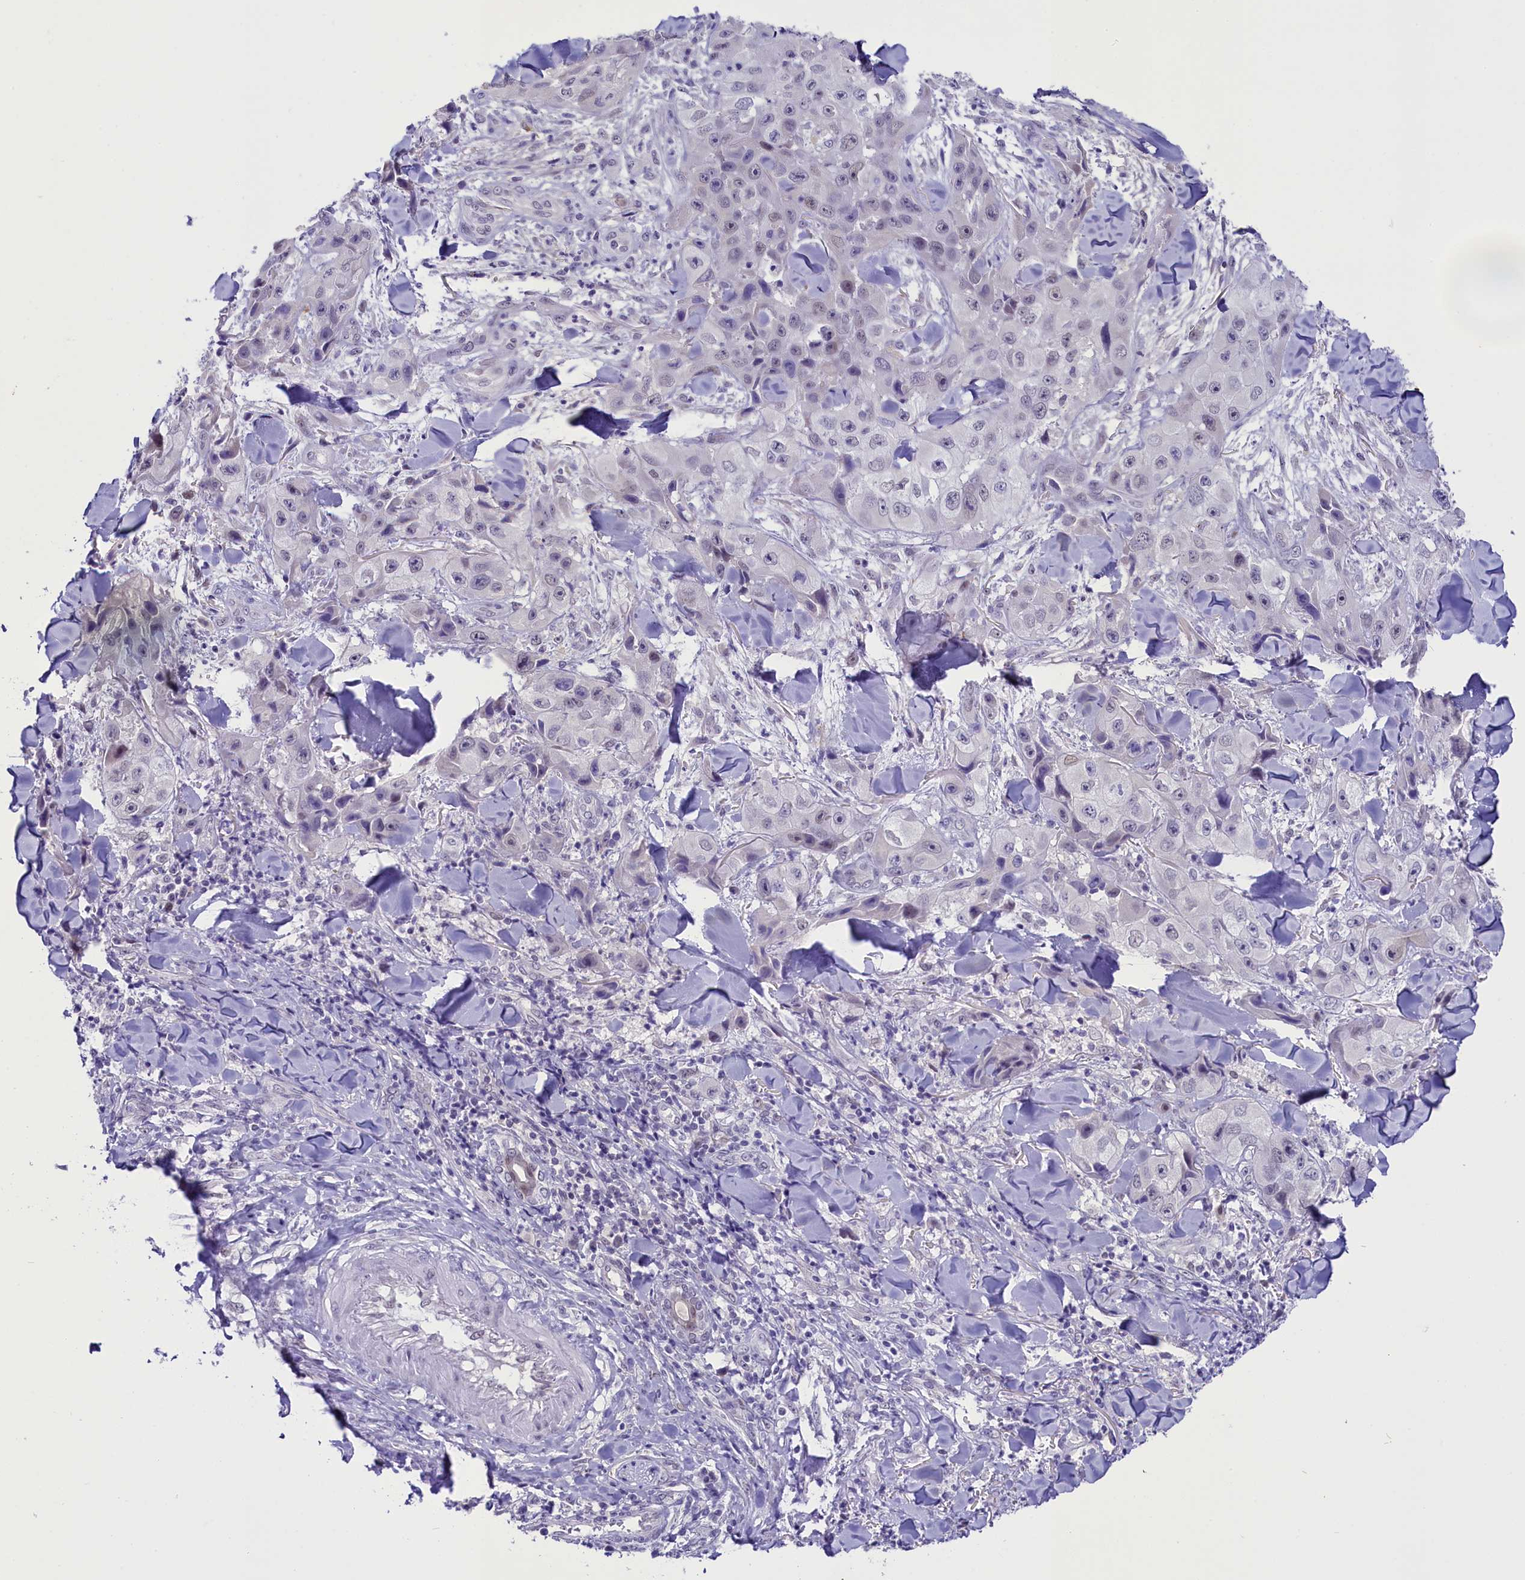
{"staining": {"intensity": "negative", "quantity": "none", "location": "none"}, "tissue": "skin cancer", "cell_type": "Tumor cells", "image_type": "cancer", "snomed": [{"axis": "morphology", "description": "Squamous cell carcinoma, NOS"}, {"axis": "topography", "description": "Skin"}, {"axis": "topography", "description": "Subcutis"}], "caption": "High power microscopy micrograph of an IHC image of squamous cell carcinoma (skin), revealing no significant expression in tumor cells.", "gene": "OSGEP", "patient": {"sex": "male", "age": 73}}